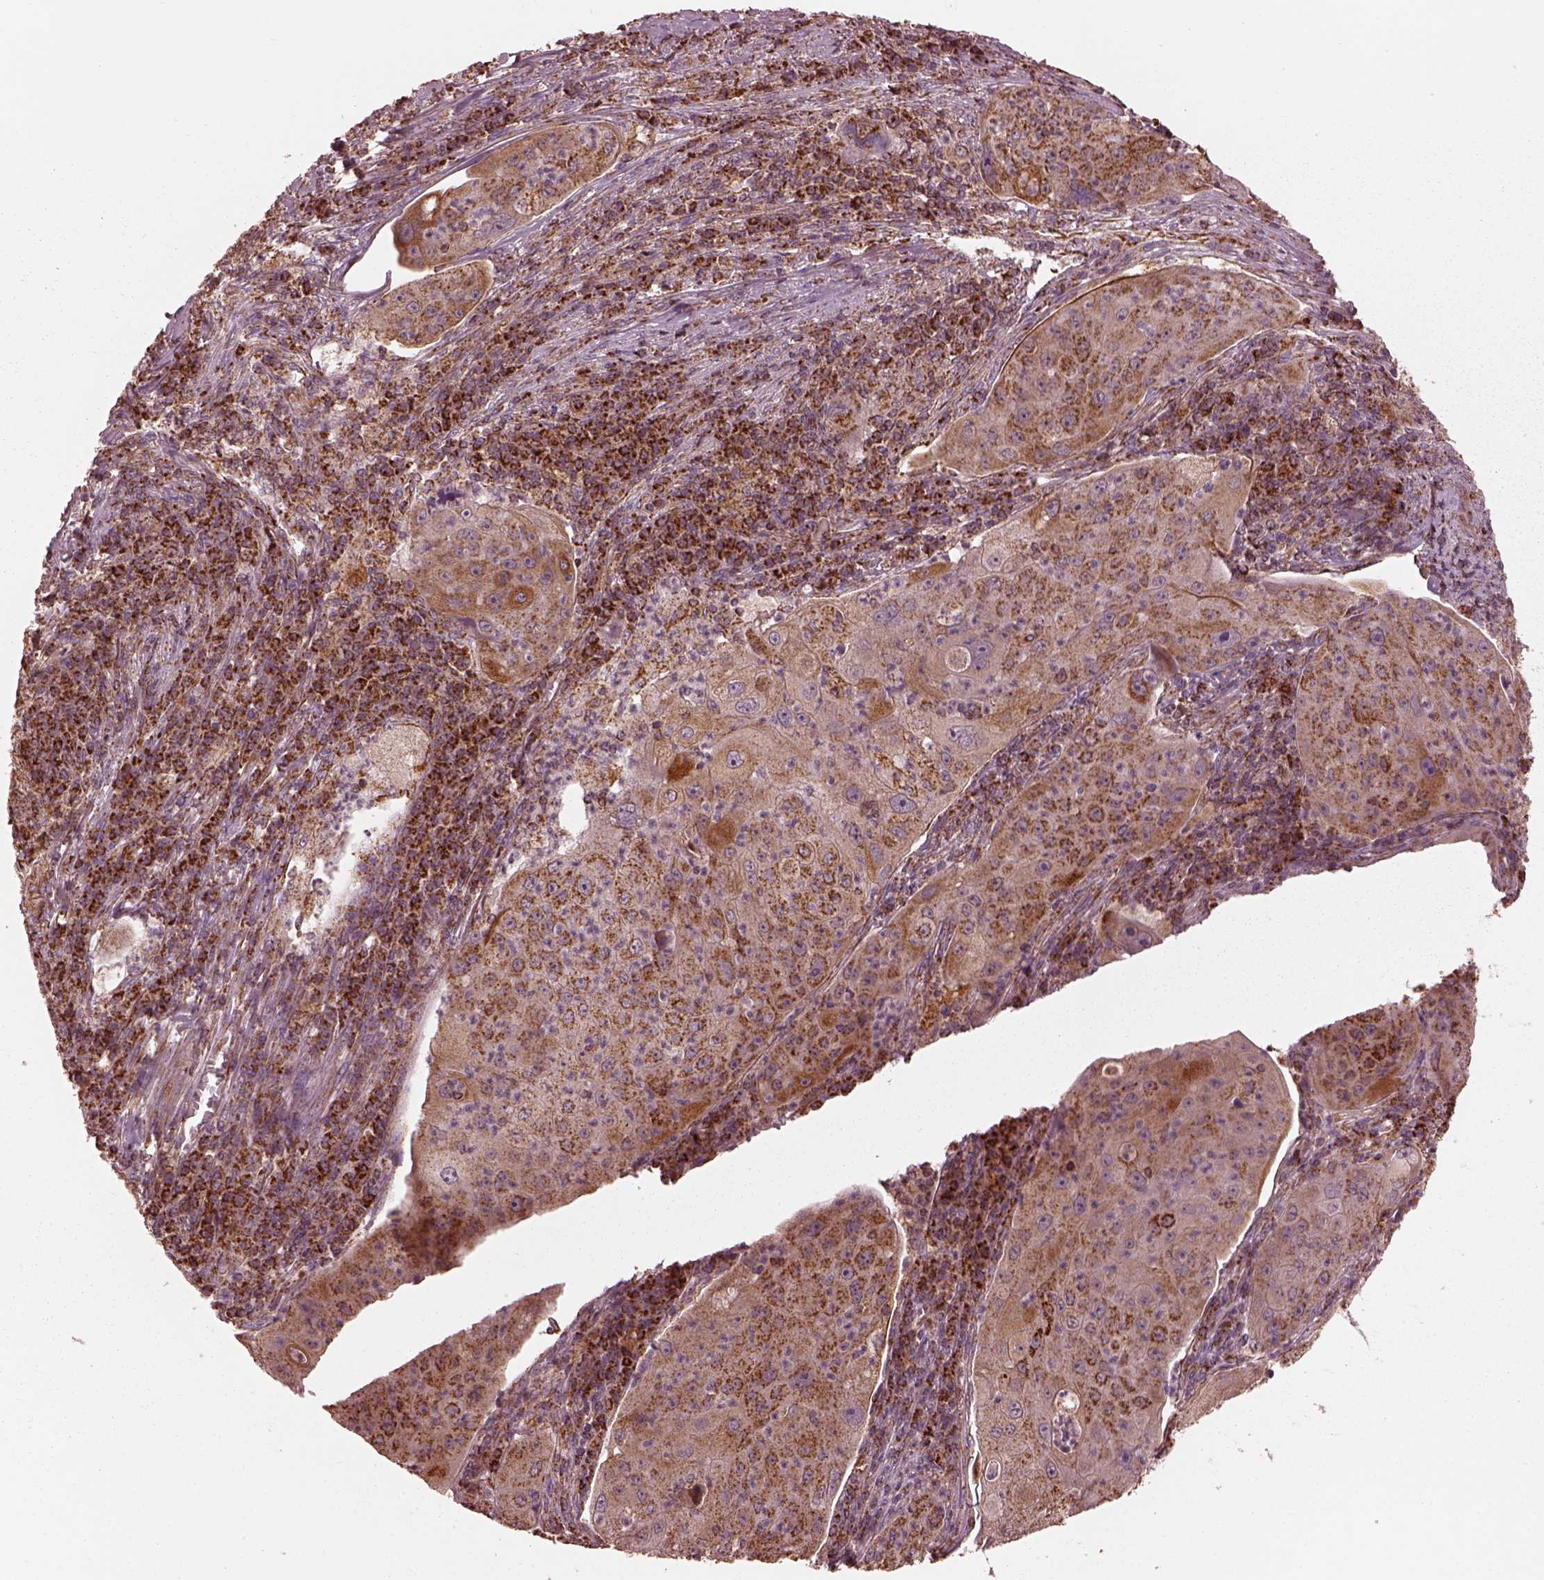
{"staining": {"intensity": "moderate", "quantity": "25%-75%", "location": "cytoplasmic/membranous"}, "tissue": "lung cancer", "cell_type": "Tumor cells", "image_type": "cancer", "snomed": [{"axis": "morphology", "description": "Squamous cell carcinoma, NOS"}, {"axis": "topography", "description": "Lung"}], "caption": "Moderate cytoplasmic/membranous staining for a protein is present in about 25%-75% of tumor cells of lung cancer using IHC.", "gene": "NDUFB10", "patient": {"sex": "female", "age": 59}}